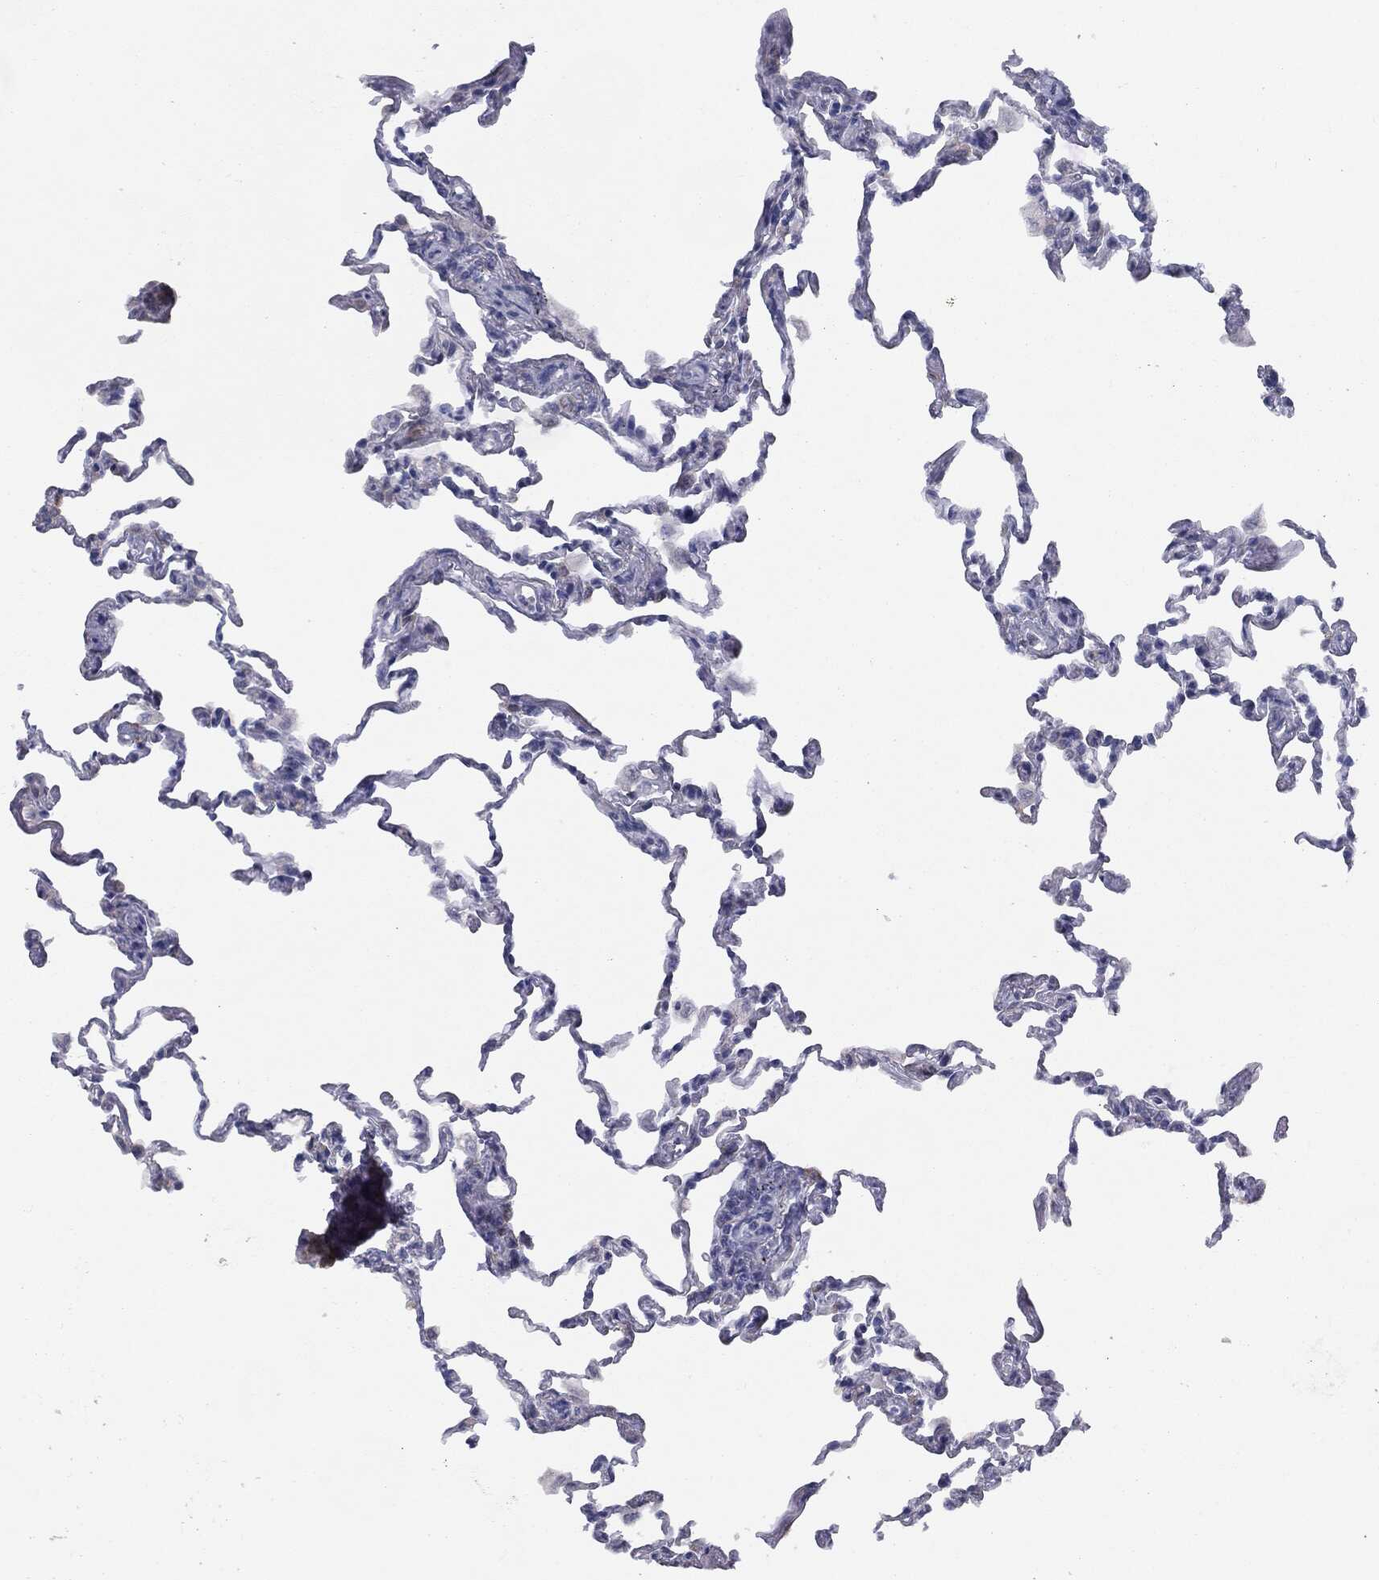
{"staining": {"intensity": "negative", "quantity": "none", "location": "none"}, "tissue": "lung", "cell_type": "Alveolar cells", "image_type": "normal", "snomed": [{"axis": "morphology", "description": "Normal tissue, NOS"}, {"axis": "topography", "description": "Lung"}], "caption": "A high-resolution micrograph shows immunohistochemistry staining of benign lung, which exhibits no significant positivity in alveolar cells. (Immunohistochemistry (ihc), brightfield microscopy, high magnification).", "gene": "MUC1", "patient": {"sex": "female", "age": 57}}